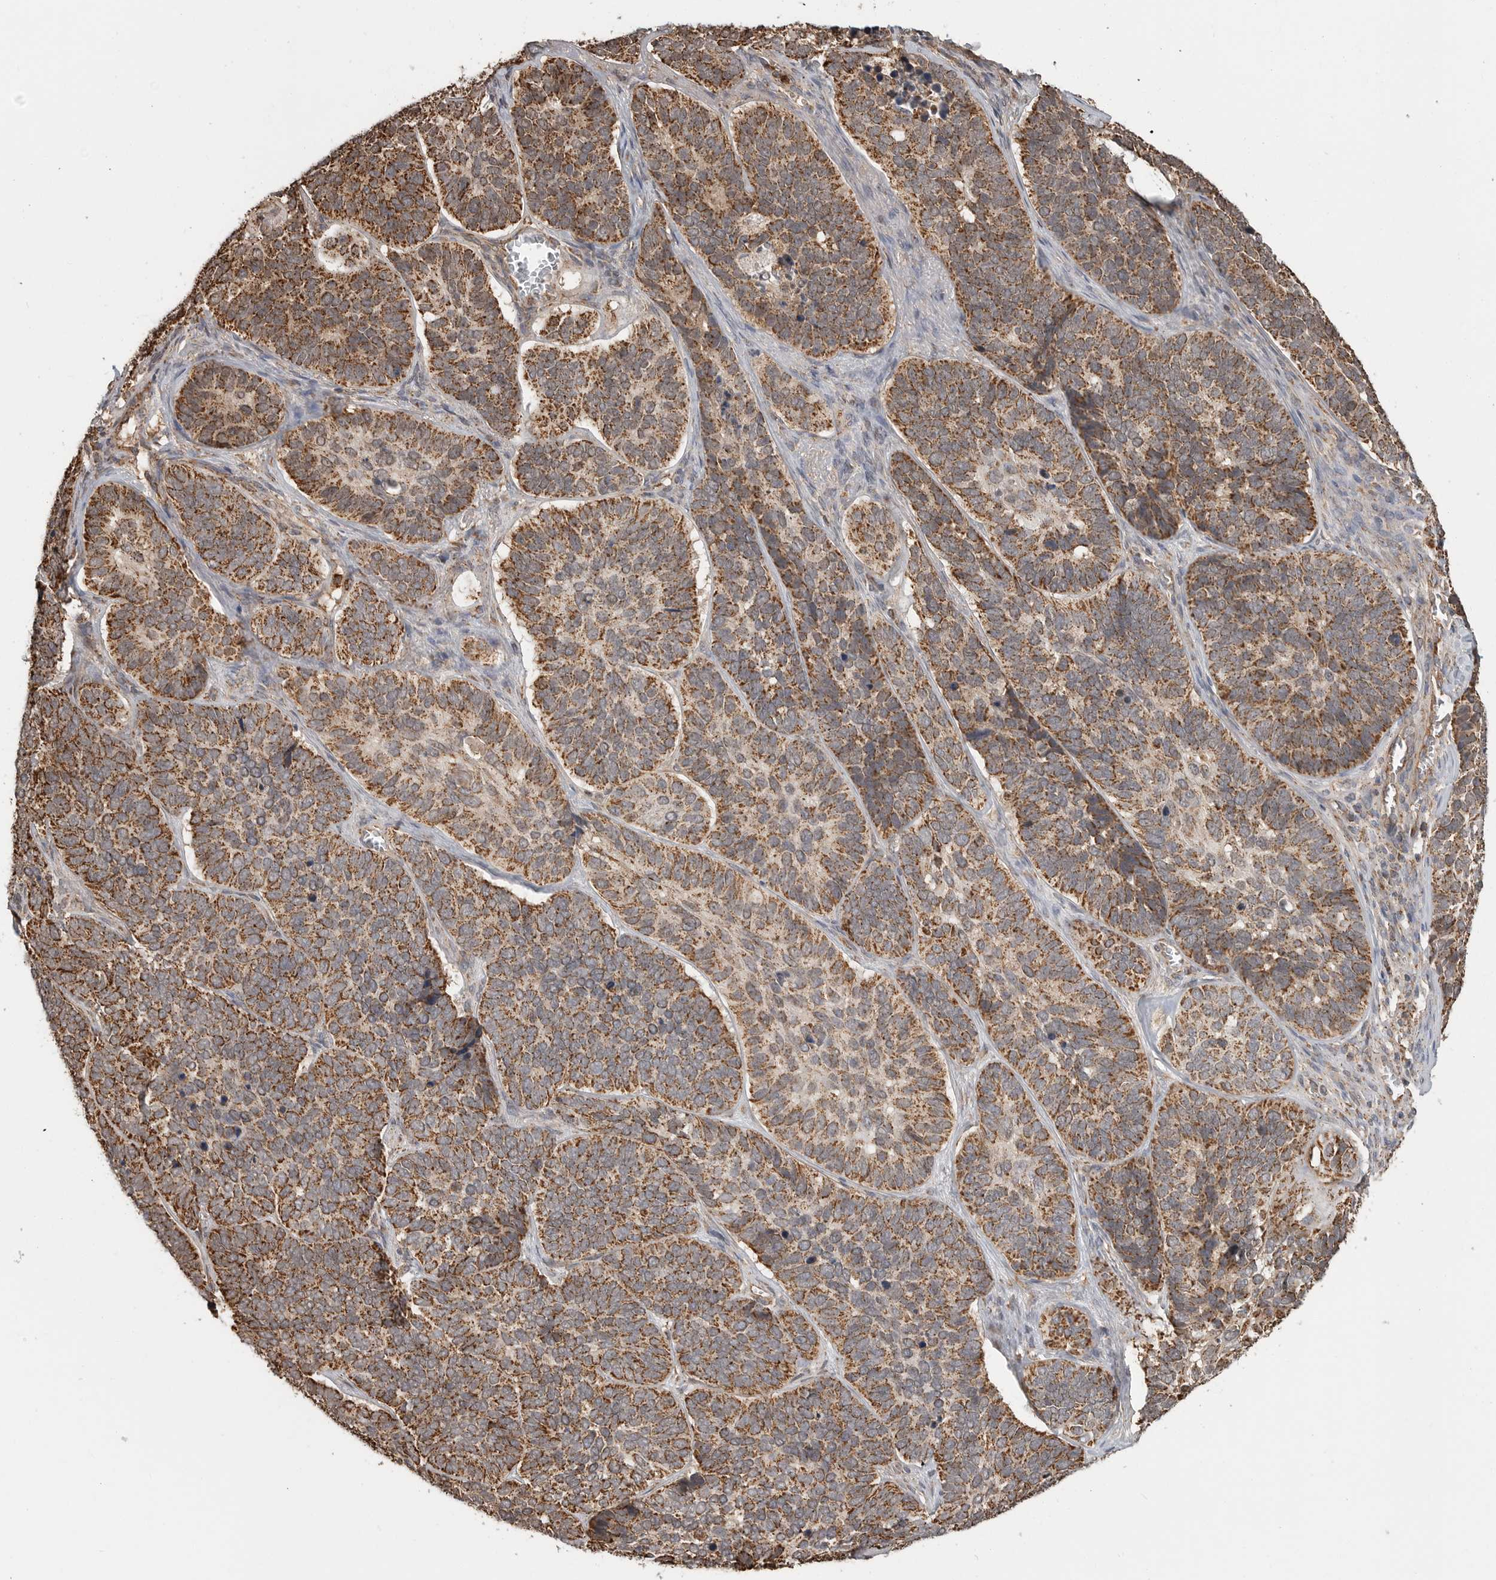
{"staining": {"intensity": "moderate", "quantity": ">75%", "location": "cytoplasmic/membranous"}, "tissue": "skin cancer", "cell_type": "Tumor cells", "image_type": "cancer", "snomed": [{"axis": "morphology", "description": "Basal cell carcinoma"}, {"axis": "topography", "description": "Skin"}], "caption": "A histopathology image of skin basal cell carcinoma stained for a protein reveals moderate cytoplasmic/membranous brown staining in tumor cells. Ihc stains the protein of interest in brown and the nuclei are stained blue.", "gene": "GCNT2", "patient": {"sex": "male", "age": 62}}